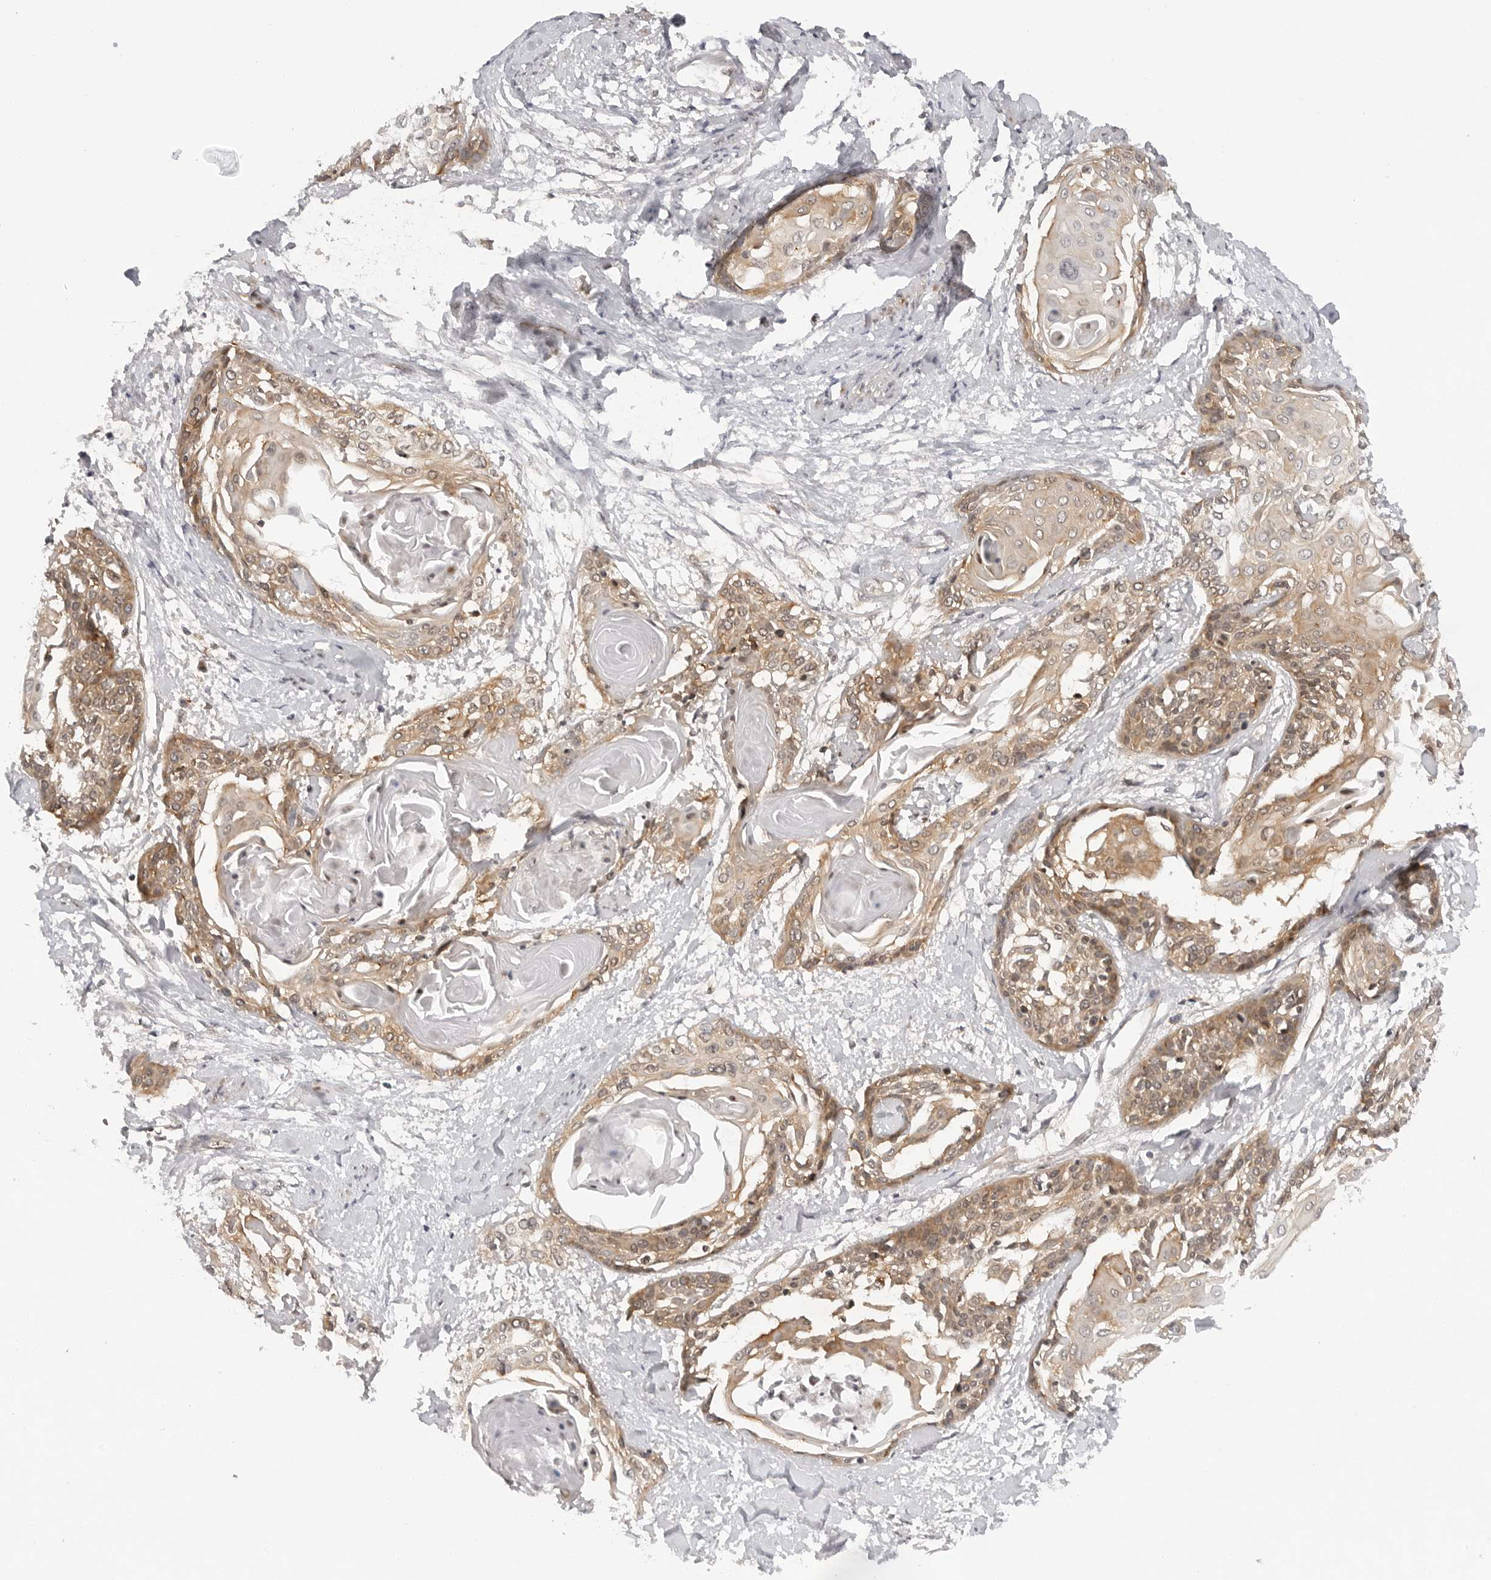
{"staining": {"intensity": "moderate", "quantity": ">75%", "location": "cytoplasmic/membranous"}, "tissue": "cervical cancer", "cell_type": "Tumor cells", "image_type": "cancer", "snomed": [{"axis": "morphology", "description": "Squamous cell carcinoma, NOS"}, {"axis": "topography", "description": "Cervix"}], "caption": "Cervical cancer (squamous cell carcinoma) tissue demonstrates moderate cytoplasmic/membranous positivity in approximately >75% of tumor cells", "gene": "MAP2K5", "patient": {"sex": "female", "age": 57}}